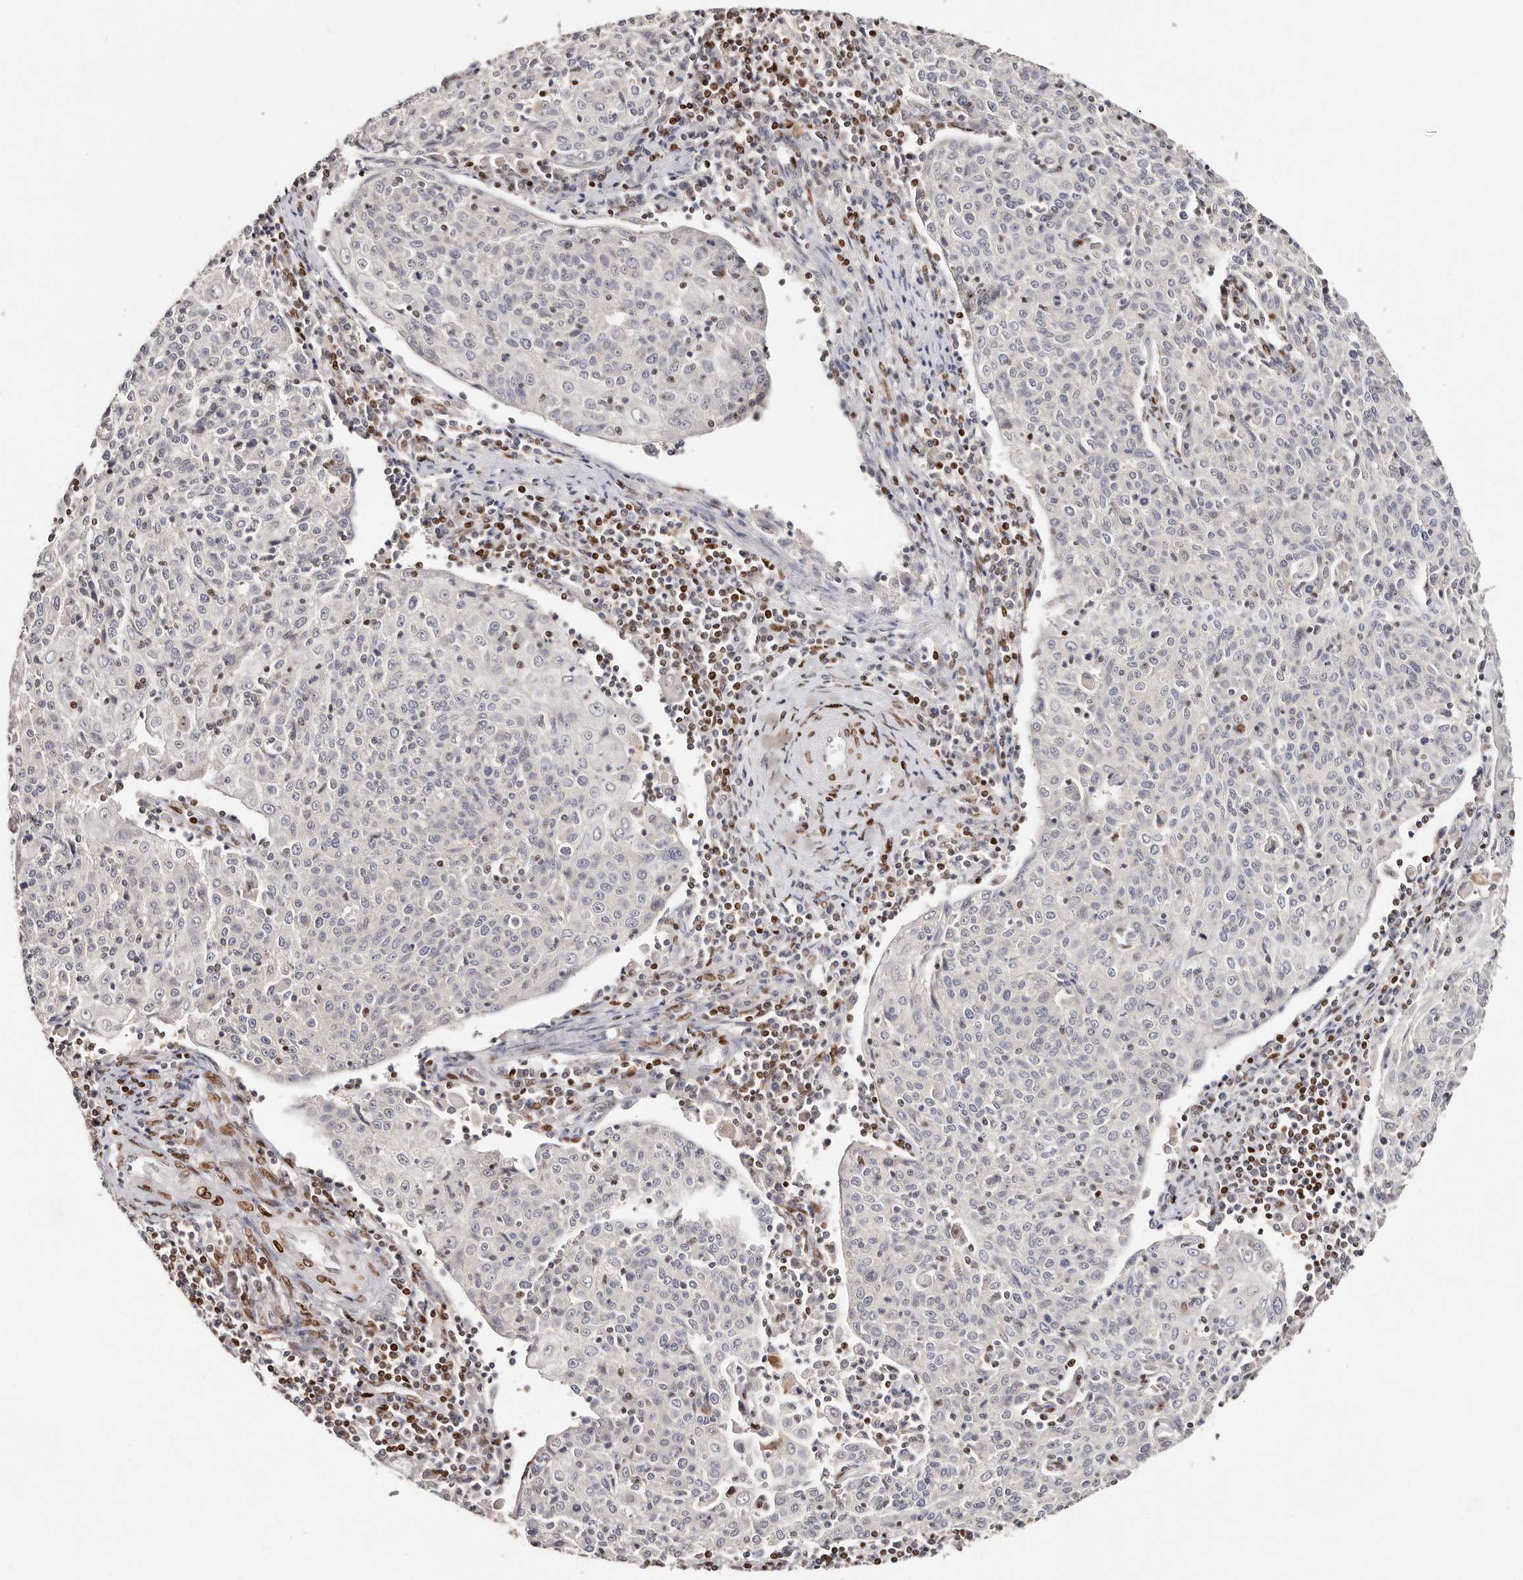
{"staining": {"intensity": "negative", "quantity": "none", "location": "none"}, "tissue": "cervical cancer", "cell_type": "Tumor cells", "image_type": "cancer", "snomed": [{"axis": "morphology", "description": "Squamous cell carcinoma, NOS"}, {"axis": "topography", "description": "Cervix"}], "caption": "Squamous cell carcinoma (cervical) was stained to show a protein in brown. There is no significant staining in tumor cells. Nuclei are stained in blue.", "gene": "IQGAP3", "patient": {"sex": "female", "age": 48}}